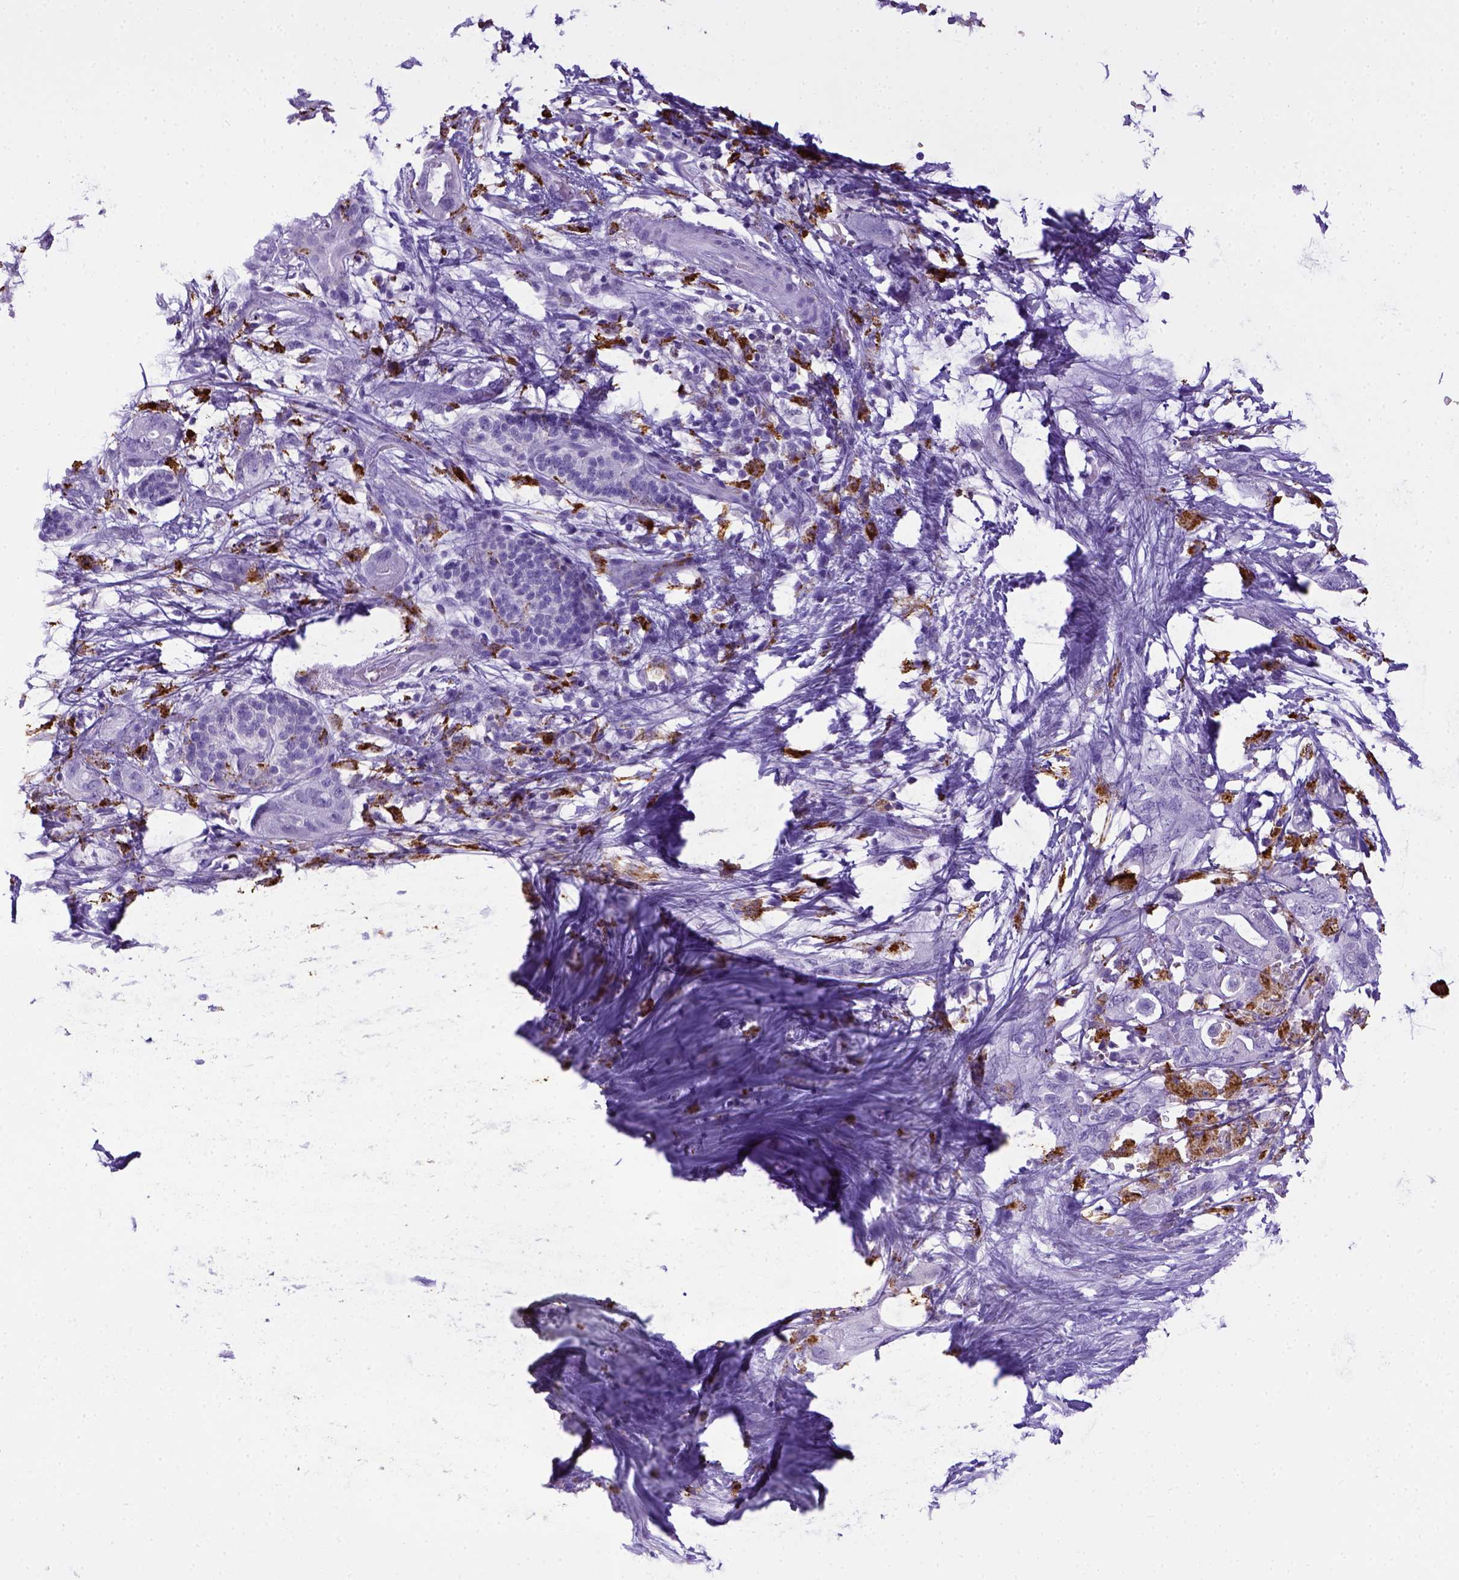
{"staining": {"intensity": "negative", "quantity": "none", "location": "none"}, "tissue": "pancreatic cancer", "cell_type": "Tumor cells", "image_type": "cancer", "snomed": [{"axis": "morphology", "description": "Adenocarcinoma, NOS"}, {"axis": "topography", "description": "Pancreas"}], "caption": "Tumor cells show no significant protein expression in adenocarcinoma (pancreatic).", "gene": "CD68", "patient": {"sex": "female", "age": 72}}